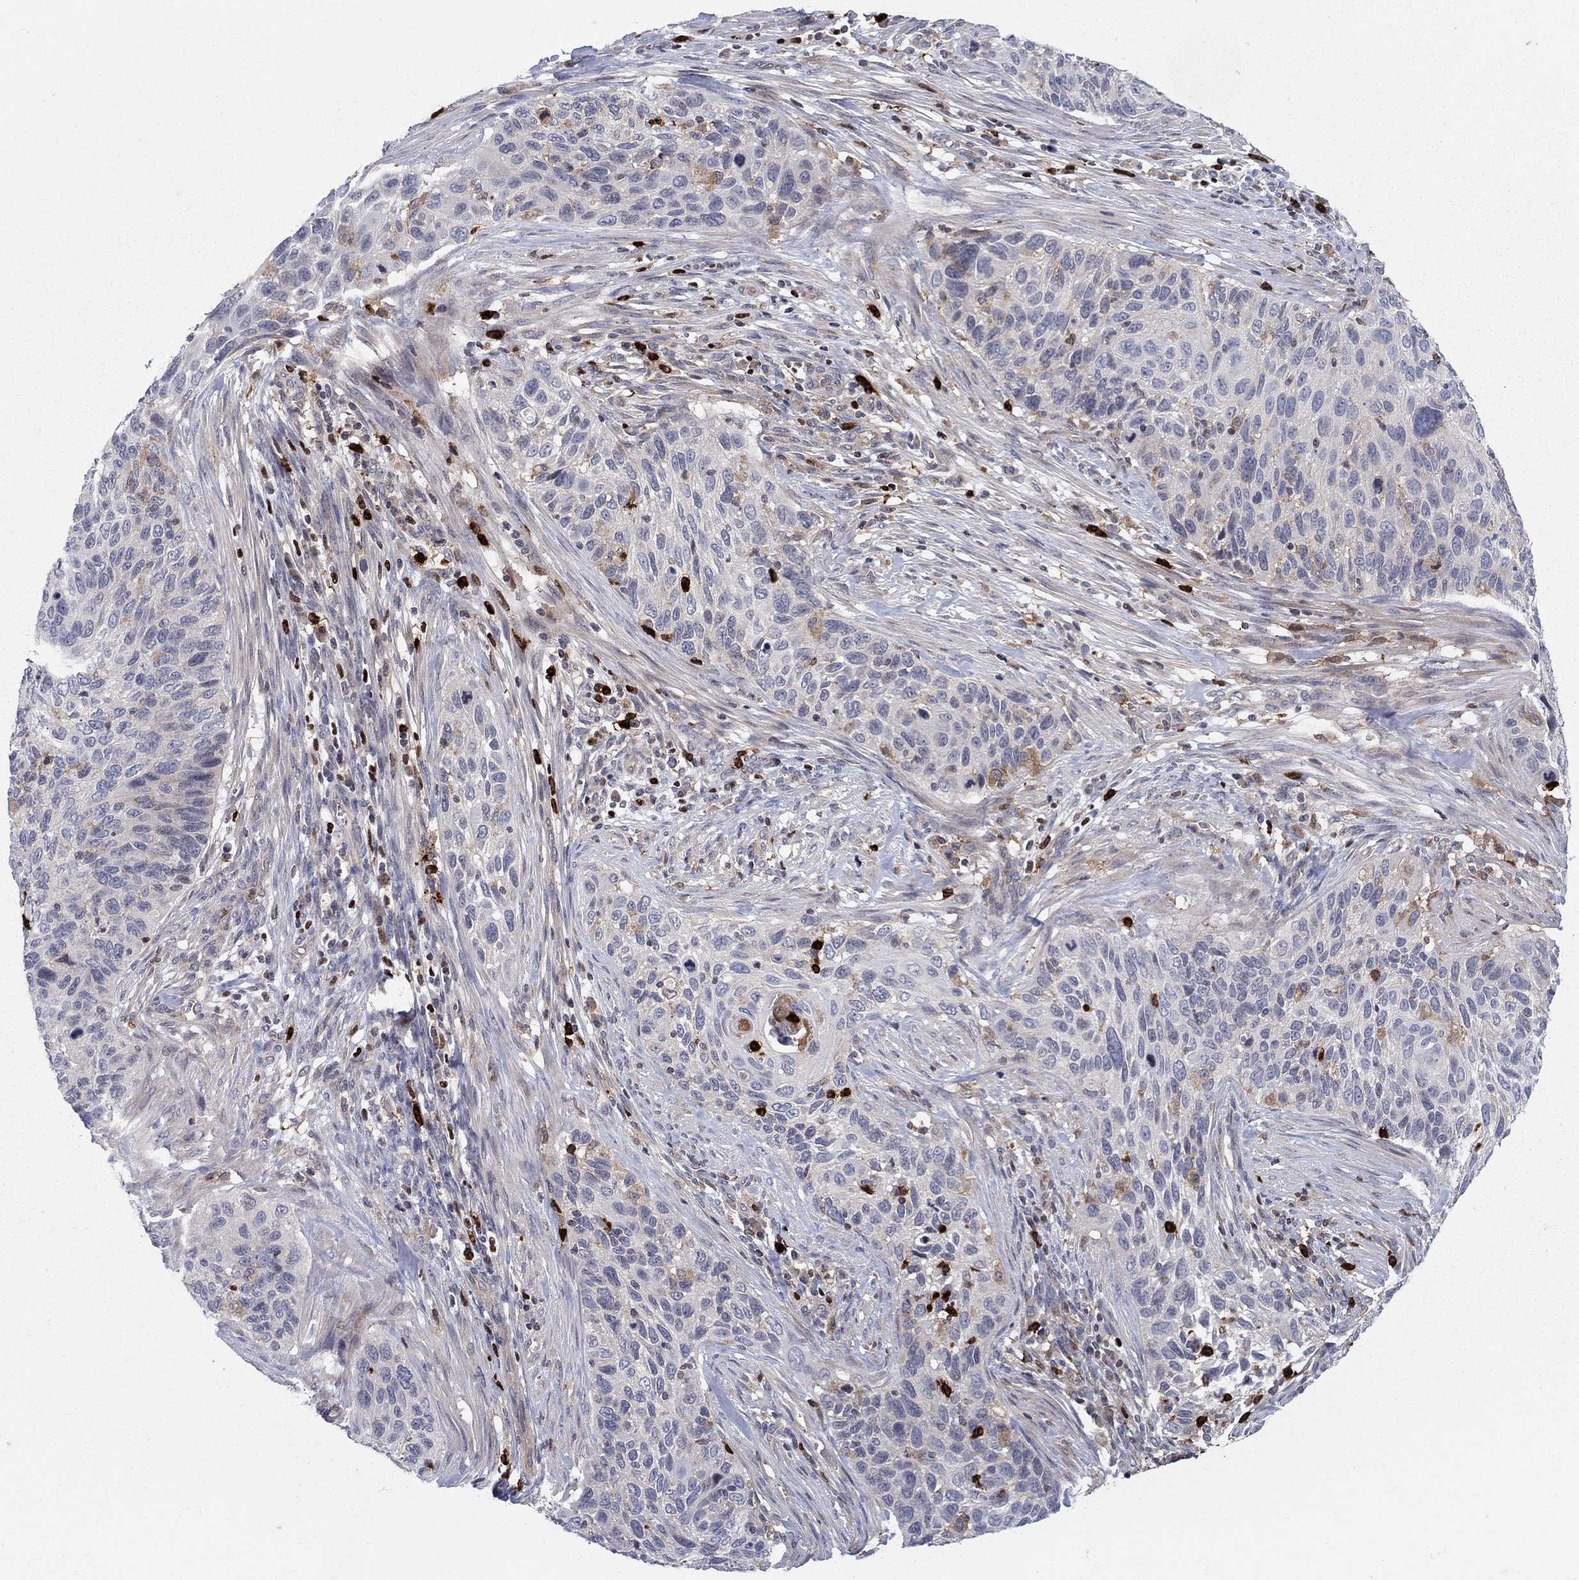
{"staining": {"intensity": "strong", "quantity": "<25%", "location": "nuclear"}, "tissue": "cervical cancer", "cell_type": "Tumor cells", "image_type": "cancer", "snomed": [{"axis": "morphology", "description": "Squamous cell carcinoma, NOS"}, {"axis": "topography", "description": "Cervix"}], "caption": "A micrograph of human squamous cell carcinoma (cervical) stained for a protein demonstrates strong nuclear brown staining in tumor cells.", "gene": "ZNHIT3", "patient": {"sex": "female", "age": 70}}